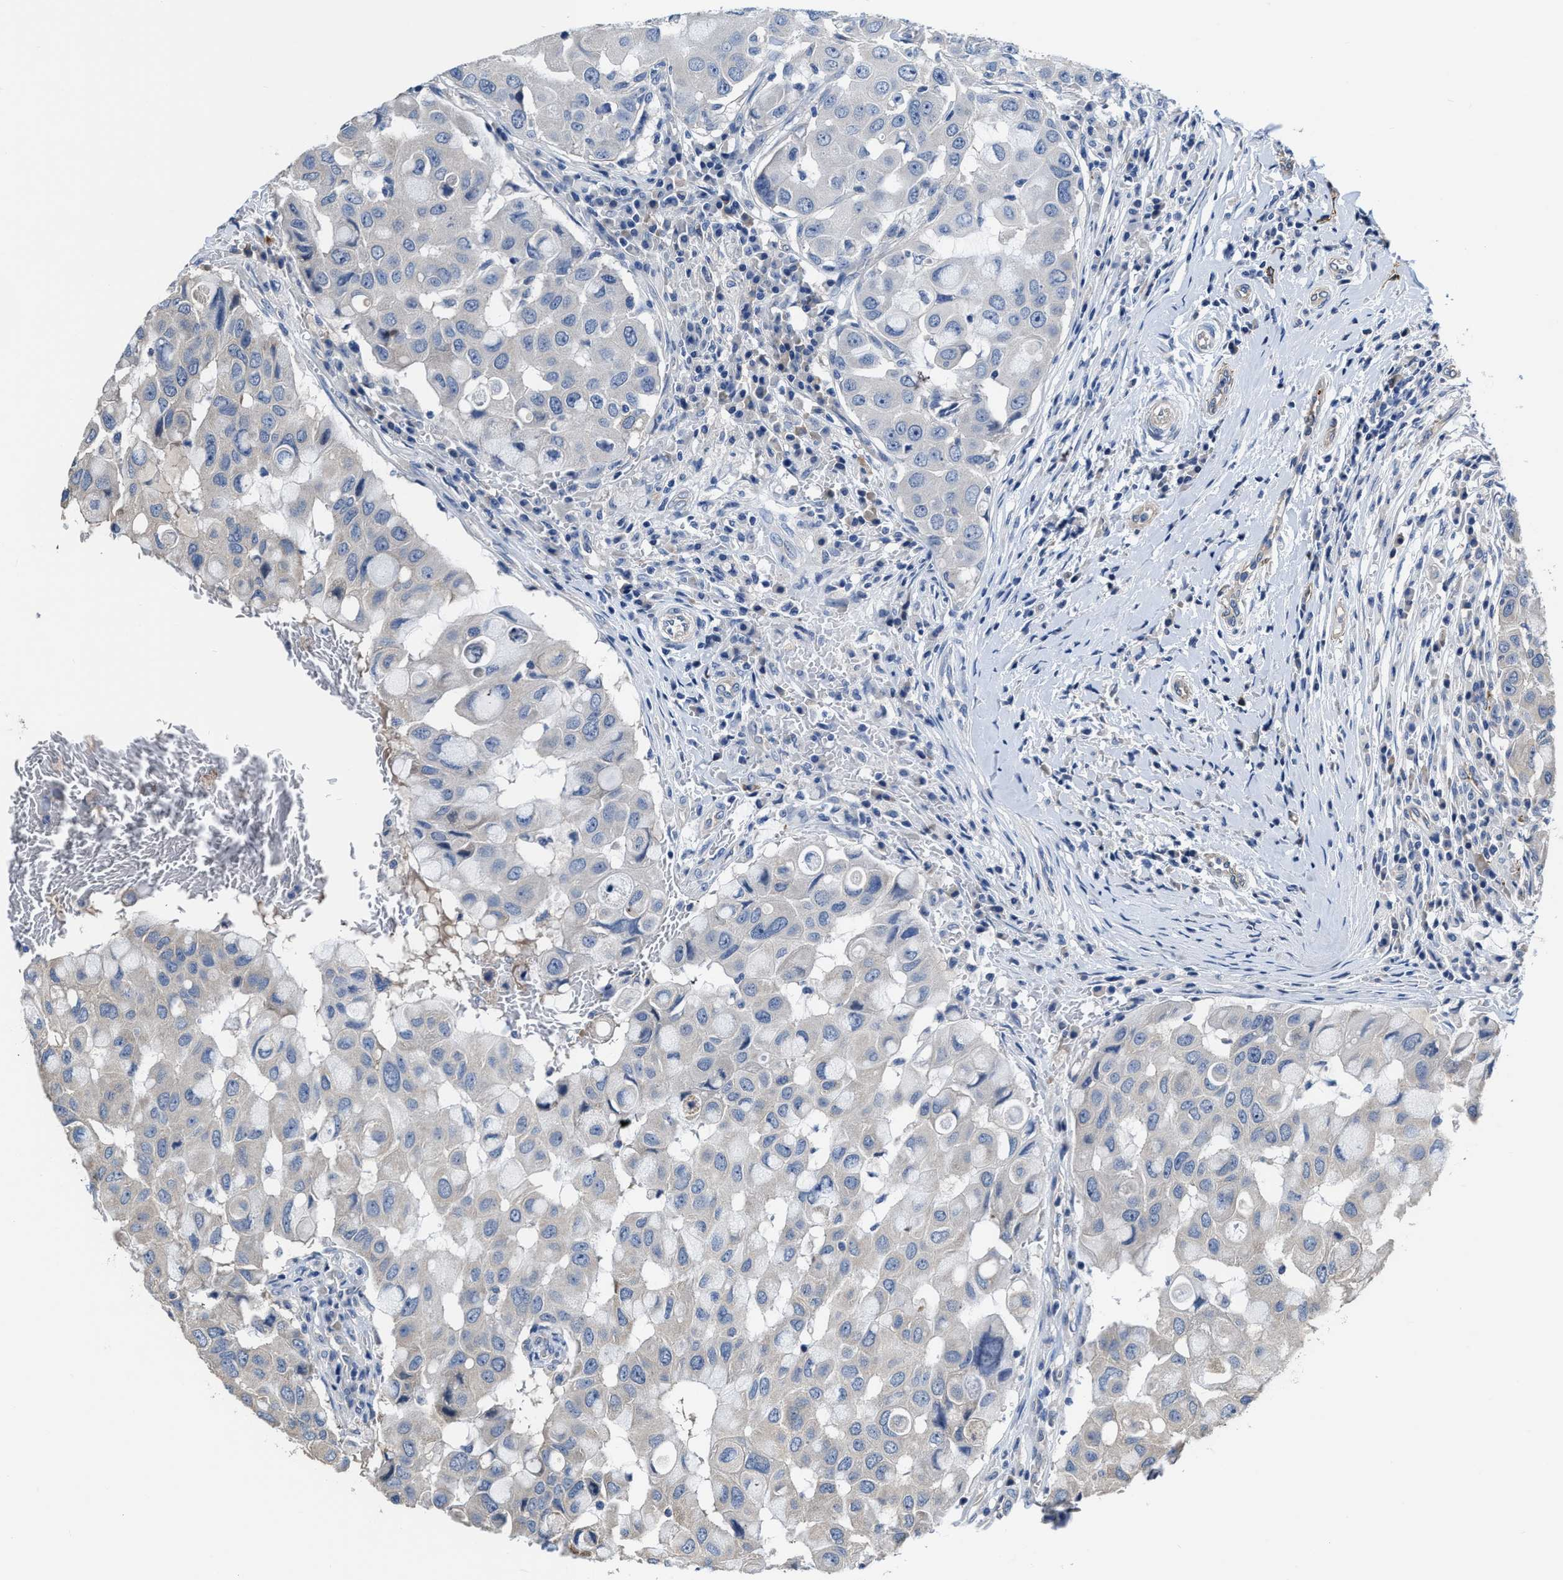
{"staining": {"intensity": "negative", "quantity": "none", "location": "none"}, "tissue": "breast cancer", "cell_type": "Tumor cells", "image_type": "cancer", "snomed": [{"axis": "morphology", "description": "Duct carcinoma"}, {"axis": "topography", "description": "Breast"}], "caption": "This is a image of immunohistochemistry staining of breast cancer (invasive ductal carcinoma), which shows no positivity in tumor cells. (Immunohistochemistry (ihc), brightfield microscopy, high magnification).", "gene": "C22orf42", "patient": {"sex": "female", "age": 27}}